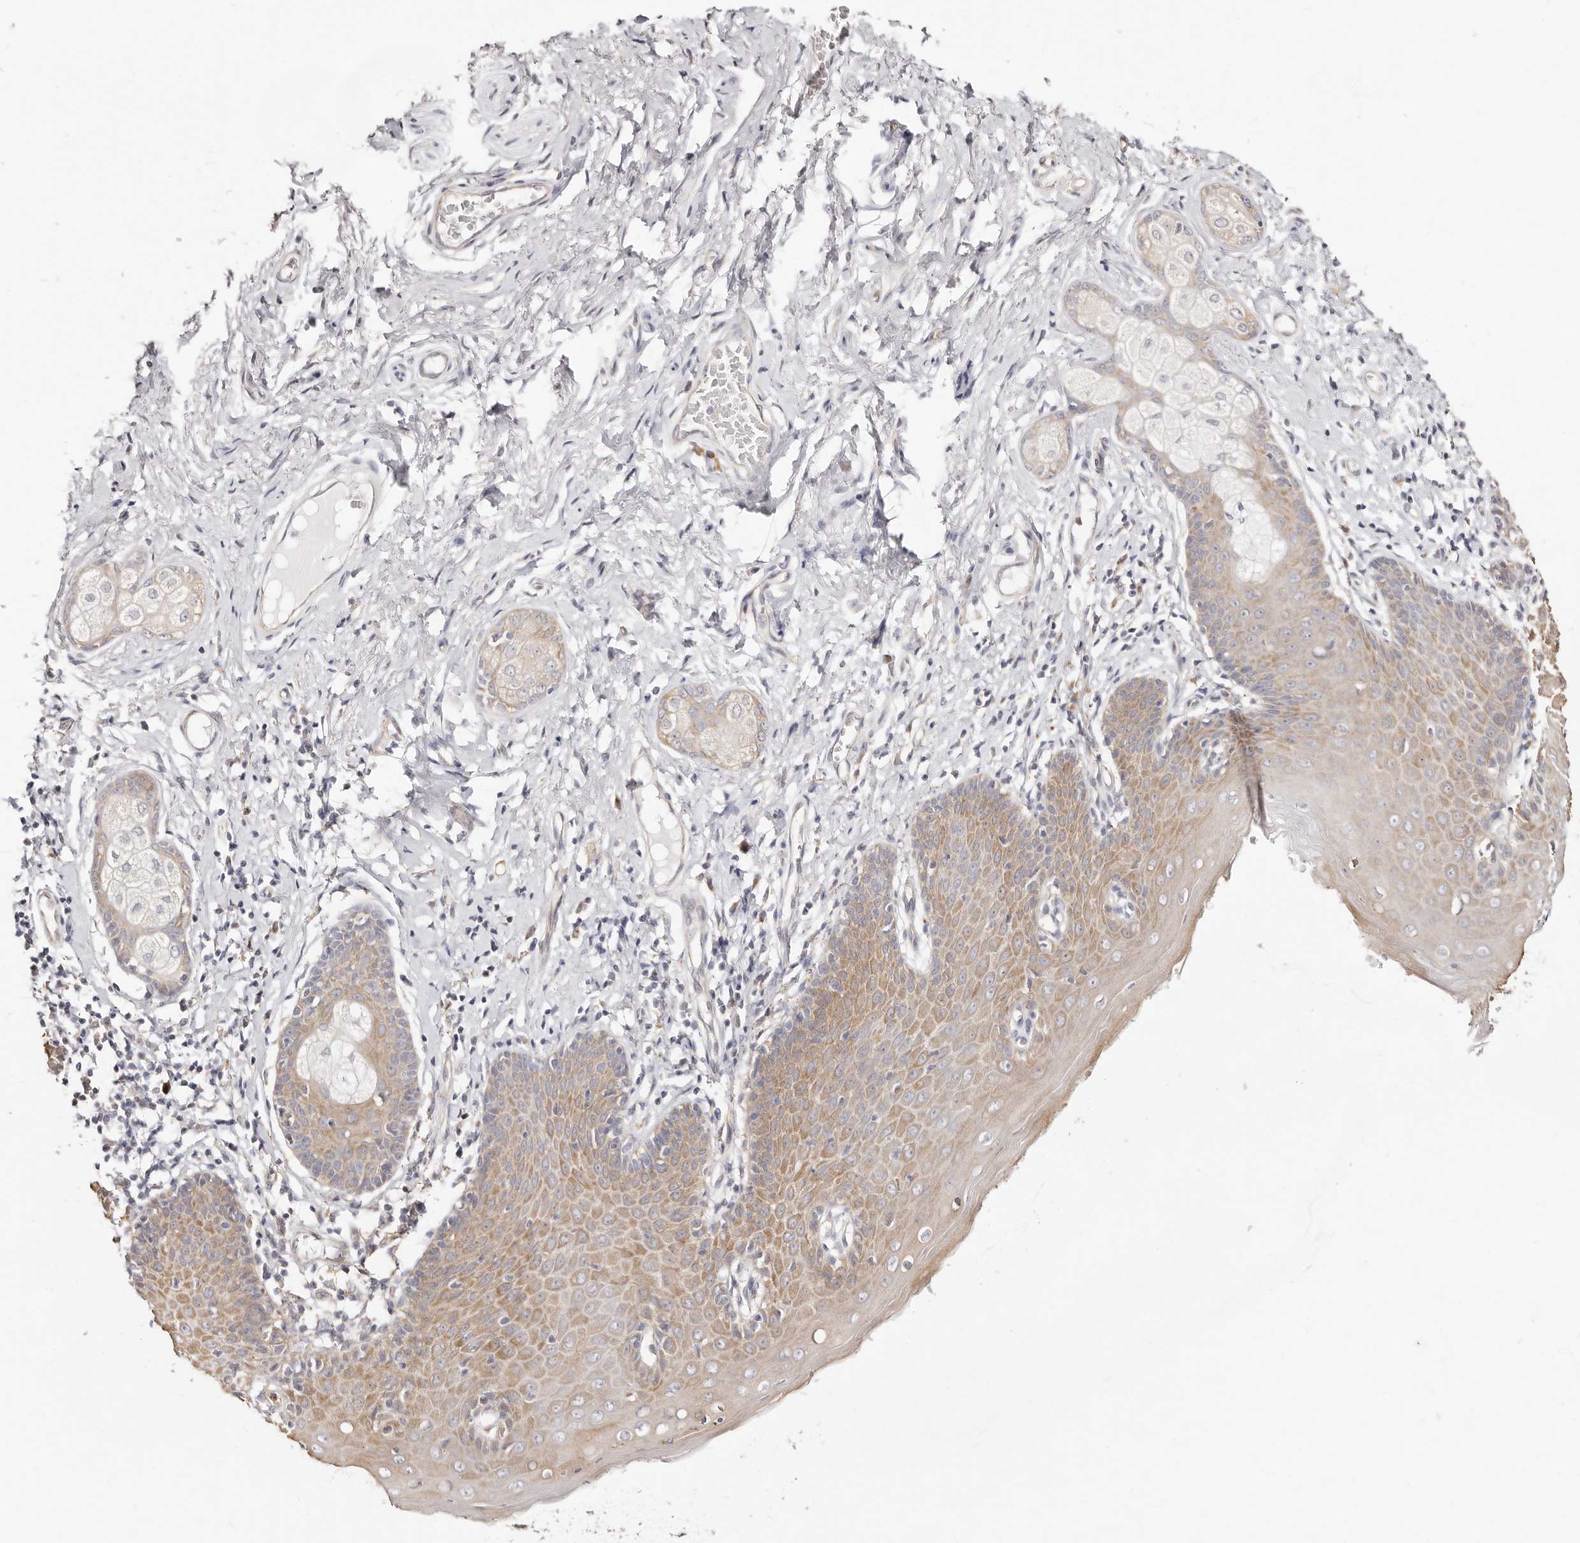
{"staining": {"intensity": "moderate", "quantity": "25%-75%", "location": "cytoplasmic/membranous"}, "tissue": "skin", "cell_type": "Epidermal cells", "image_type": "normal", "snomed": [{"axis": "morphology", "description": "Normal tissue, NOS"}, {"axis": "topography", "description": "Vulva"}], "caption": "This image exhibits IHC staining of benign human skin, with medium moderate cytoplasmic/membranous positivity in approximately 25%-75% of epidermal cells.", "gene": "BCL2L15", "patient": {"sex": "female", "age": 66}}